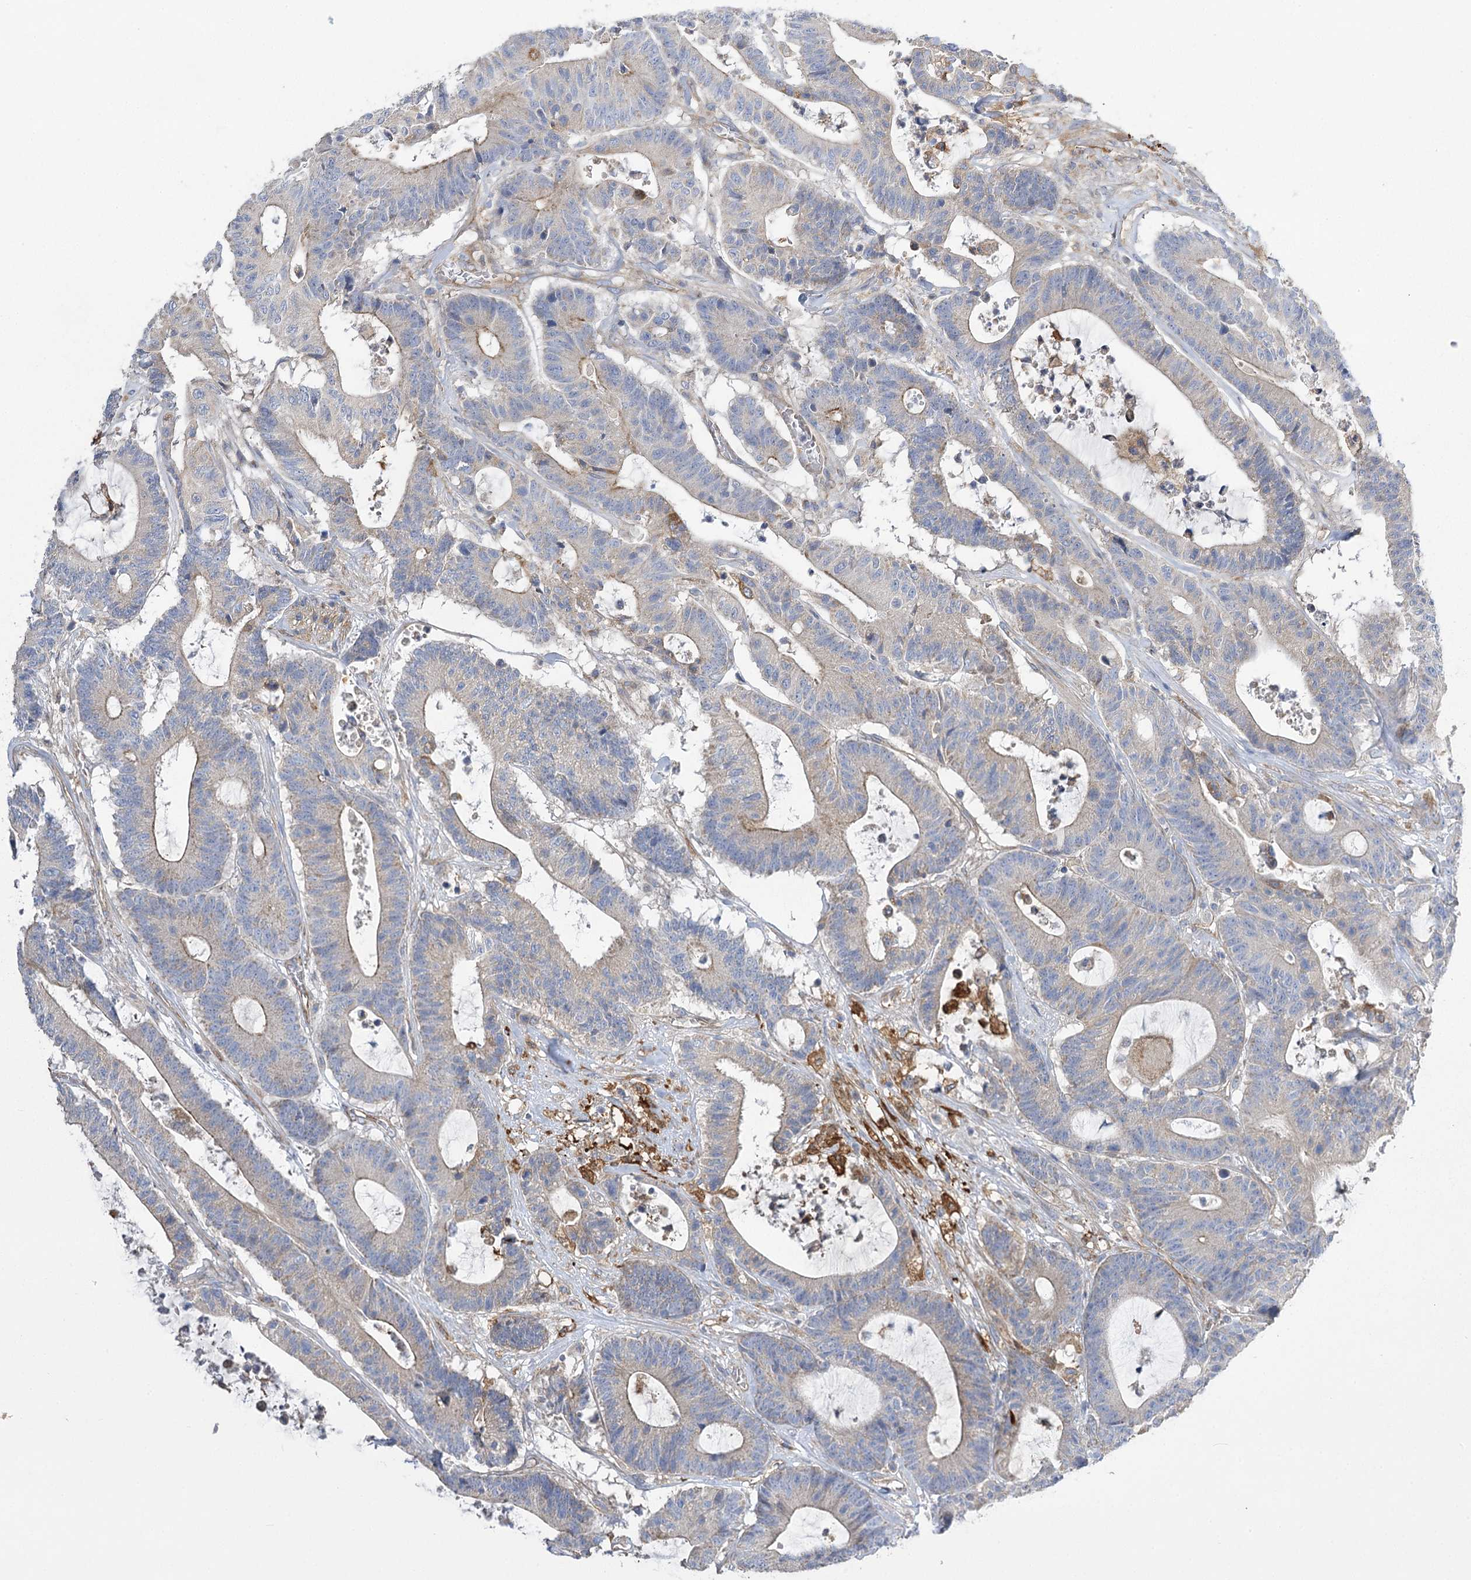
{"staining": {"intensity": "weak", "quantity": "<25%", "location": "cytoplasmic/membranous"}, "tissue": "colorectal cancer", "cell_type": "Tumor cells", "image_type": "cancer", "snomed": [{"axis": "morphology", "description": "Adenocarcinoma, NOS"}, {"axis": "topography", "description": "Colon"}], "caption": "Immunohistochemistry (IHC) image of human colorectal cancer stained for a protein (brown), which exhibits no staining in tumor cells.", "gene": "RMDN2", "patient": {"sex": "female", "age": 84}}